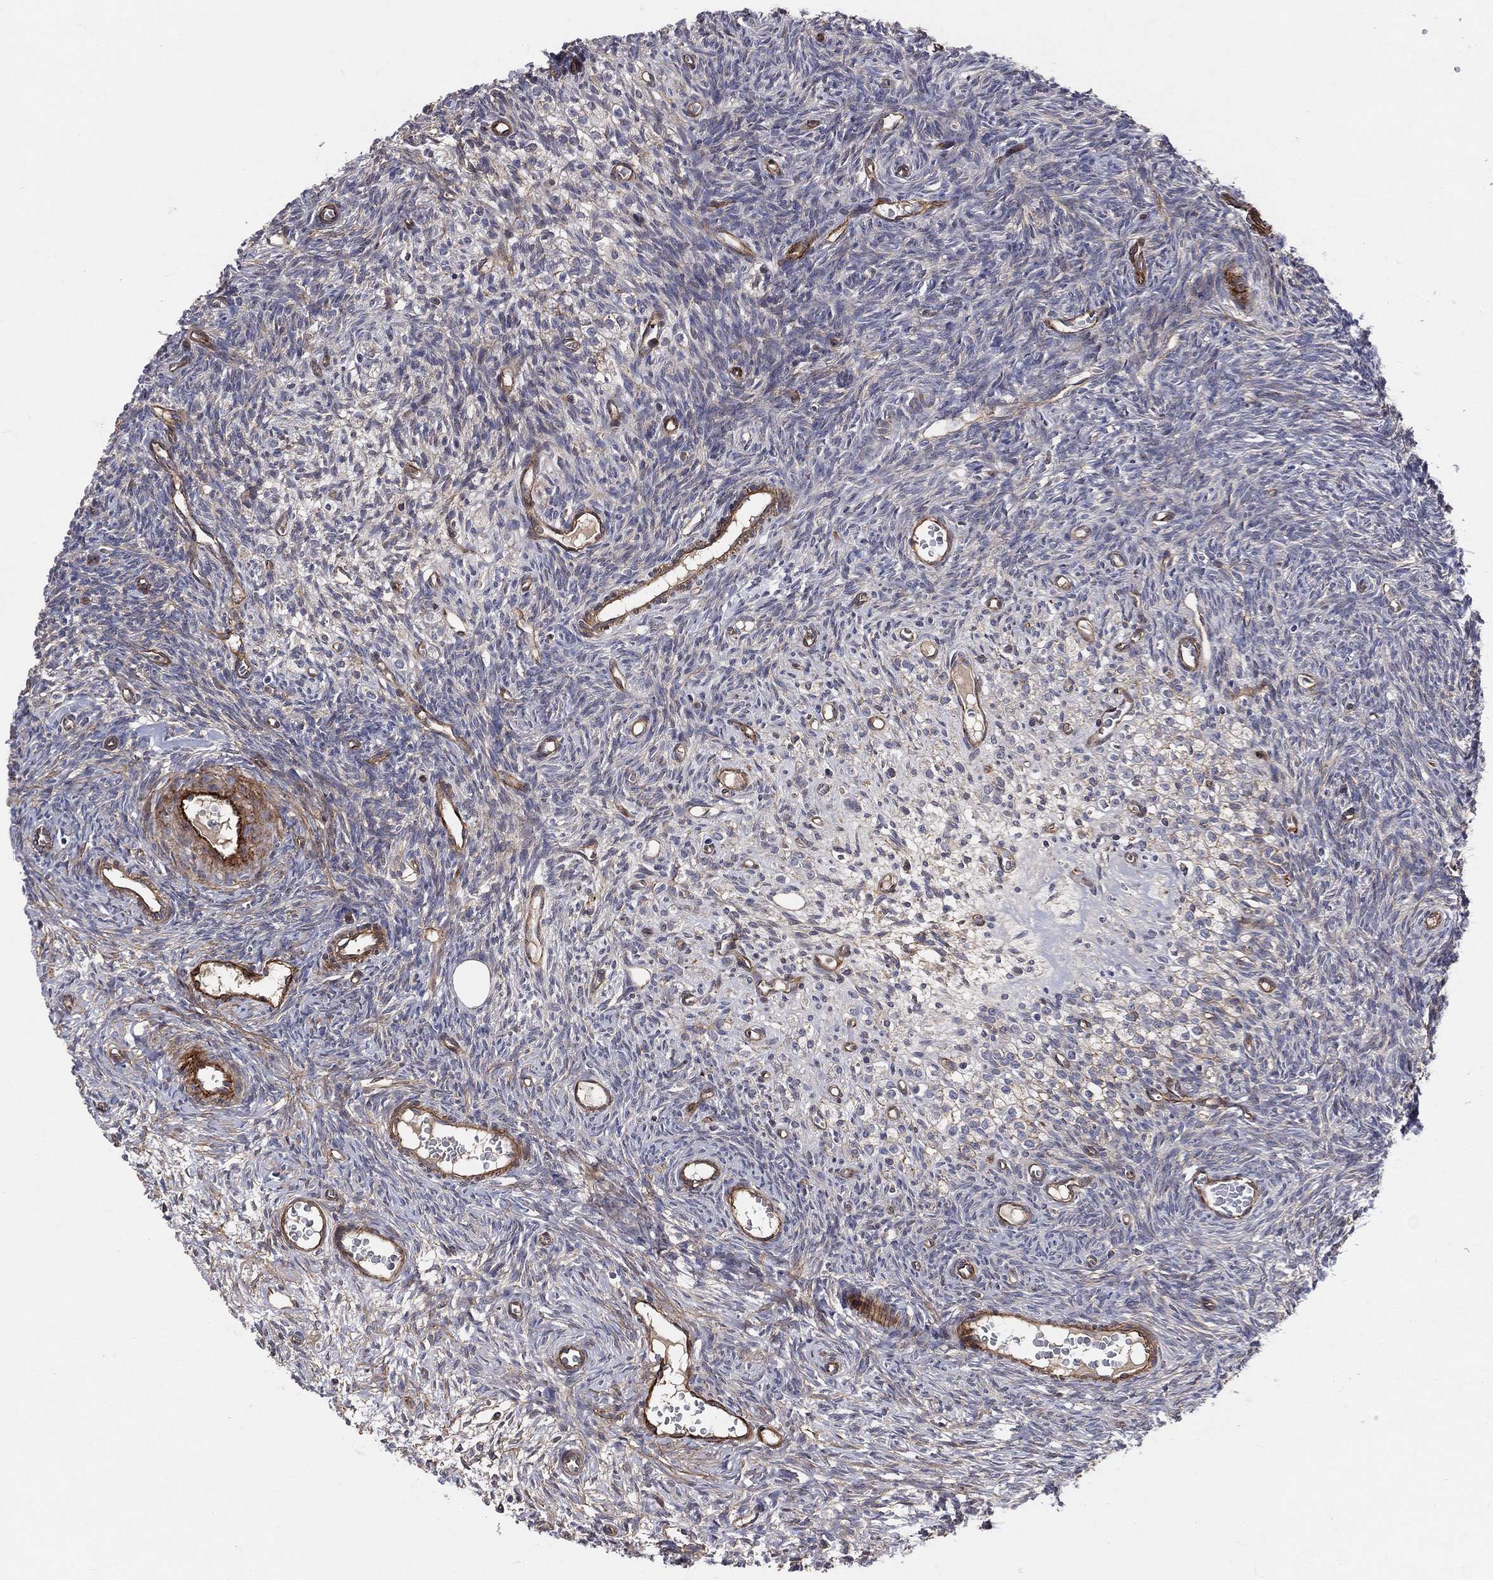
{"staining": {"intensity": "negative", "quantity": "none", "location": "none"}, "tissue": "ovary", "cell_type": "Ovarian stroma cells", "image_type": "normal", "snomed": [{"axis": "morphology", "description": "Normal tissue, NOS"}, {"axis": "topography", "description": "Ovary"}], "caption": "High power microscopy photomicrograph of an immunohistochemistry image of normal ovary, revealing no significant positivity in ovarian stroma cells. Nuclei are stained in blue.", "gene": "ENTPD1", "patient": {"sex": "female", "age": 27}}